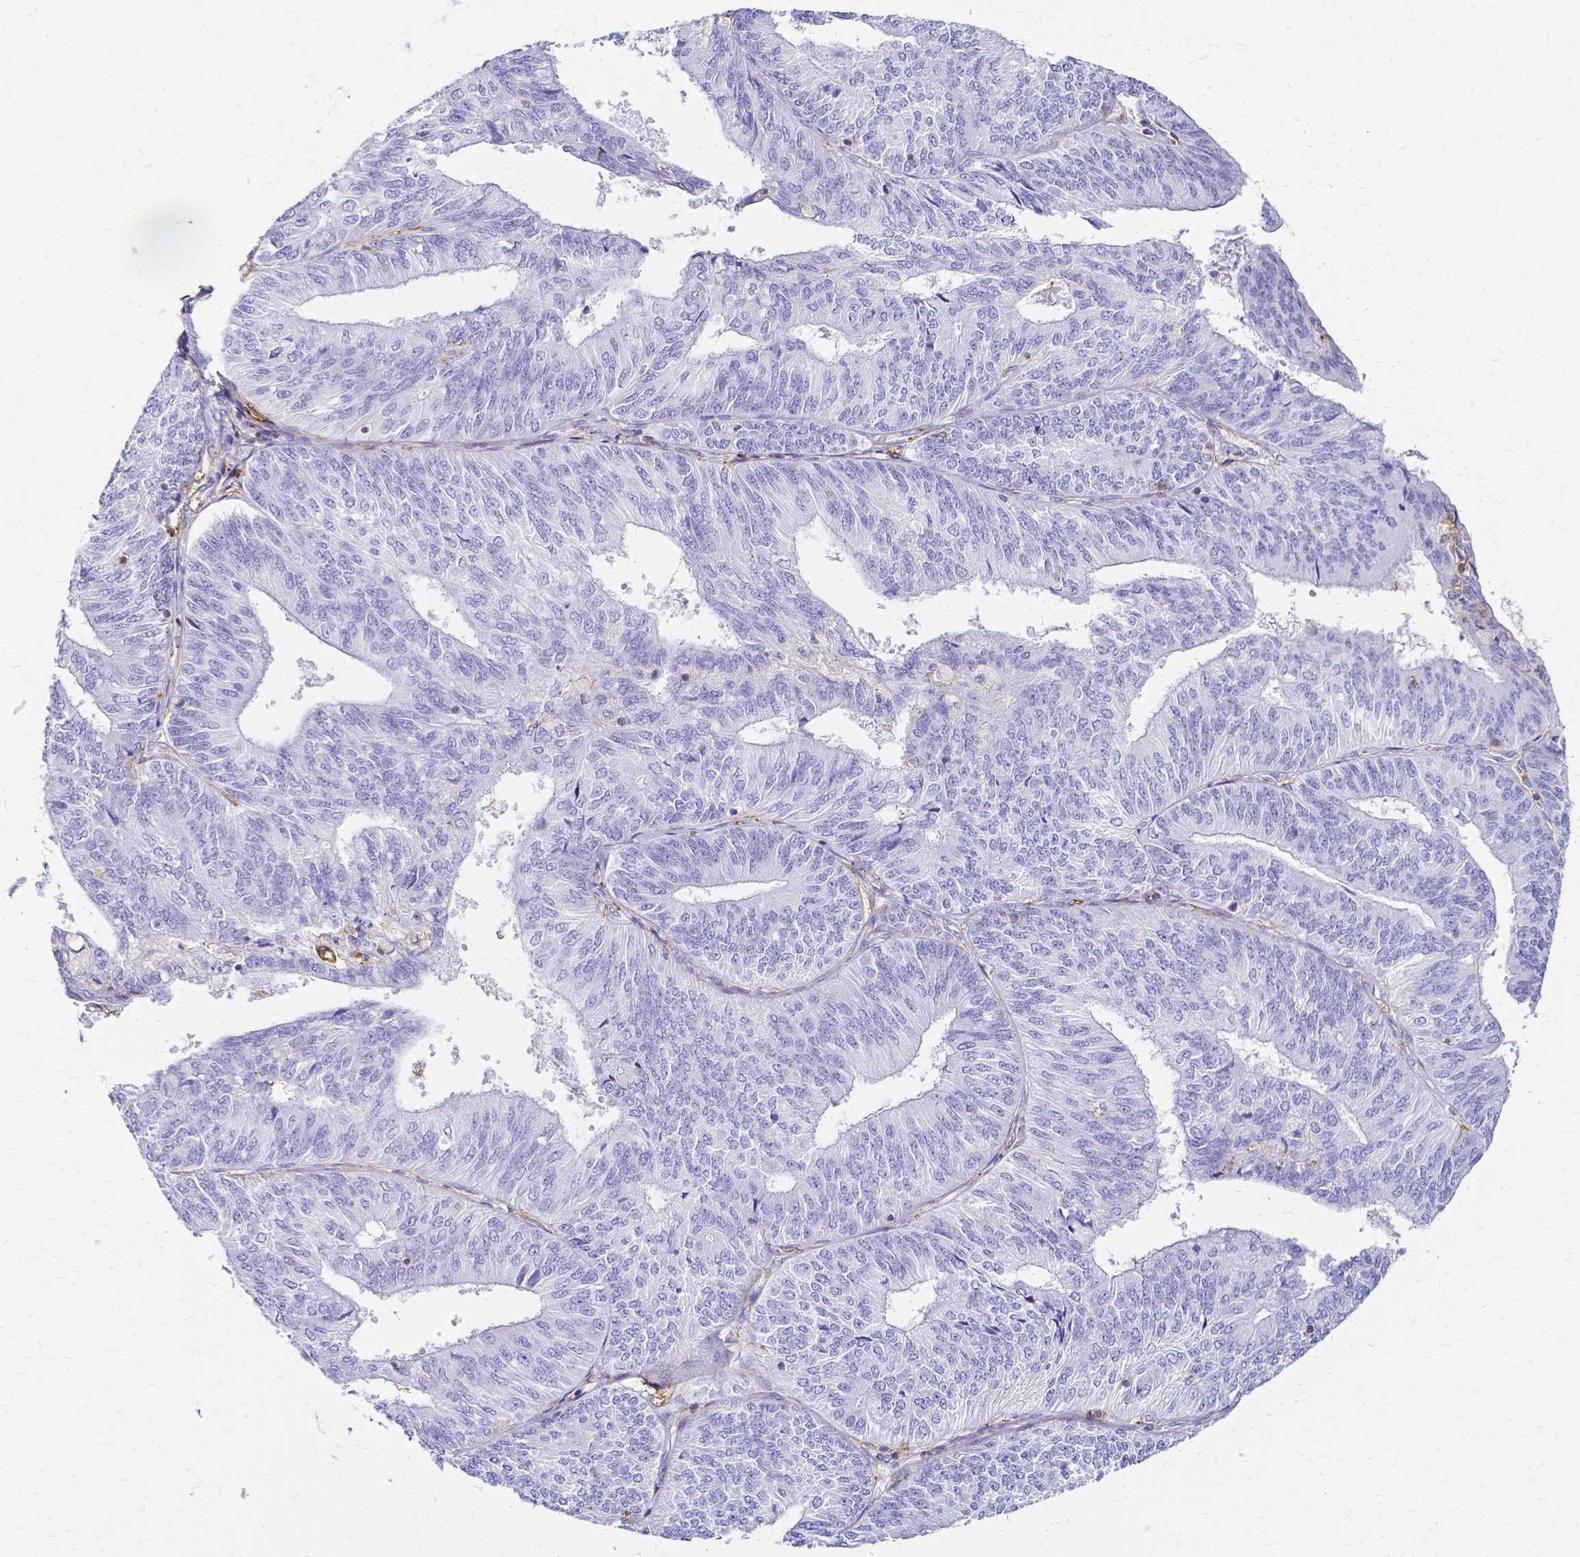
{"staining": {"intensity": "negative", "quantity": "none", "location": "none"}, "tissue": "endometrial cancer", "cell_type": "Tumor cells", "image_type": "cancer", "snomed": [{"axis": "morphology", "description": "Adenocarcinoma, NOS"}, {"axis": "topography", "description": "Endometrium"}], "caption": "The image reveals no significant expression in tumor cells of endometrial adenocarcinoma. (Immunohistochemistry, brightfield microscopy, high magnification).", "gene": "HSPA12A", "patient": {"sex": "female", "age": 58}}